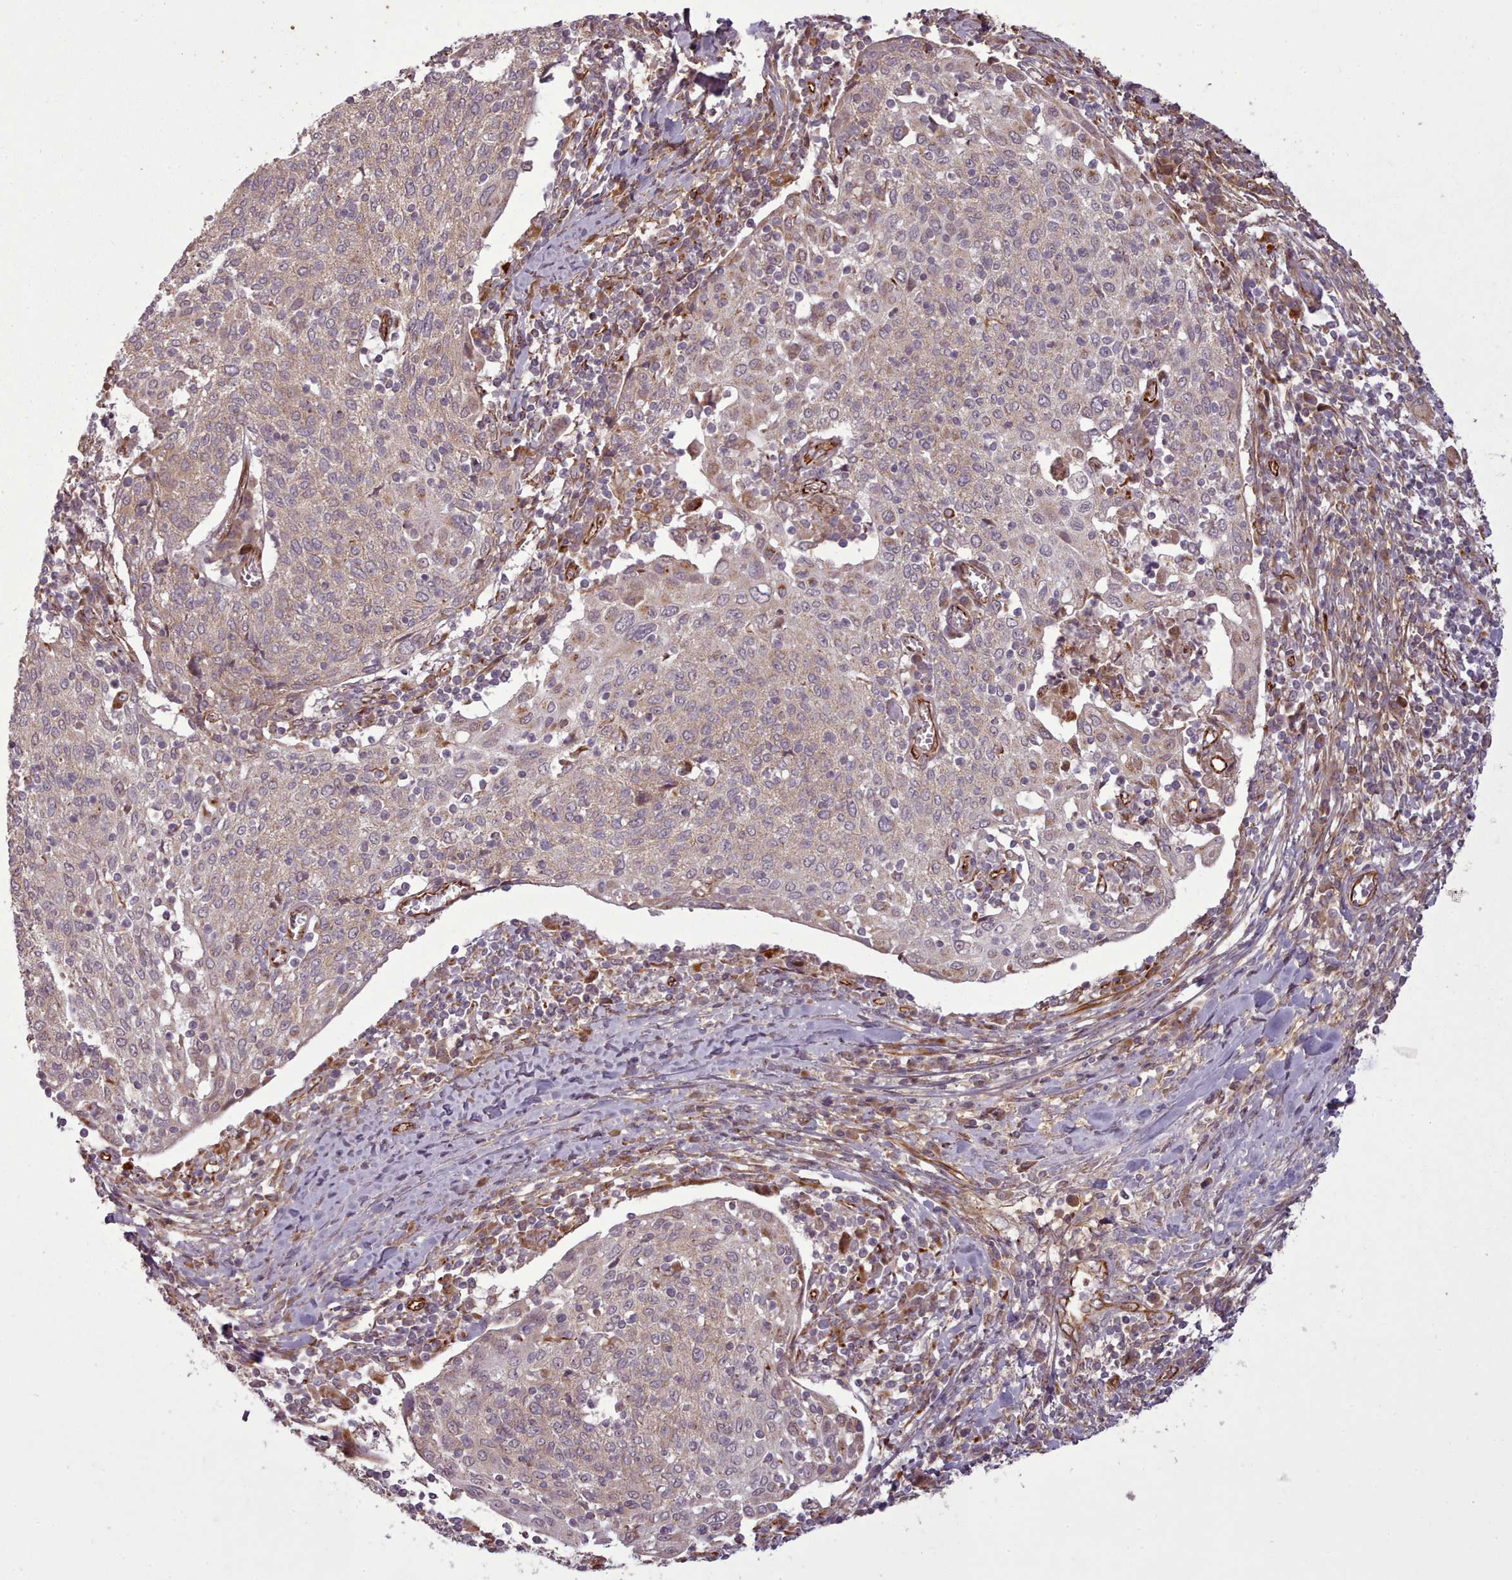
{"staining": {"intensity": "weak", "quantity": ">75%", "location": "cytoplasmic/membranous"}, "tissue": "cervical cancer", "cell_type": "Tumor cells", "image_type": "cancer", "snomed": [{"axis": "morphology", "description": "Squamous cell carcinoma, NOS"}, {"axis": "topography", "description": "Cervix"}], "caption": "The immunohistochemical stain highlights weak cytoplasmic/membranous positivity in tumor cells of cervical cancer (squamous cell carcinoma) tissue. The staining was performed using DAB (3,3'-diaminobenzidine), with brown indicating positive protein expression. Nuclei are stained blue with hematoxylin.", "gene": "GBGT1", "patient": {"sex": "female", "age": 52}}